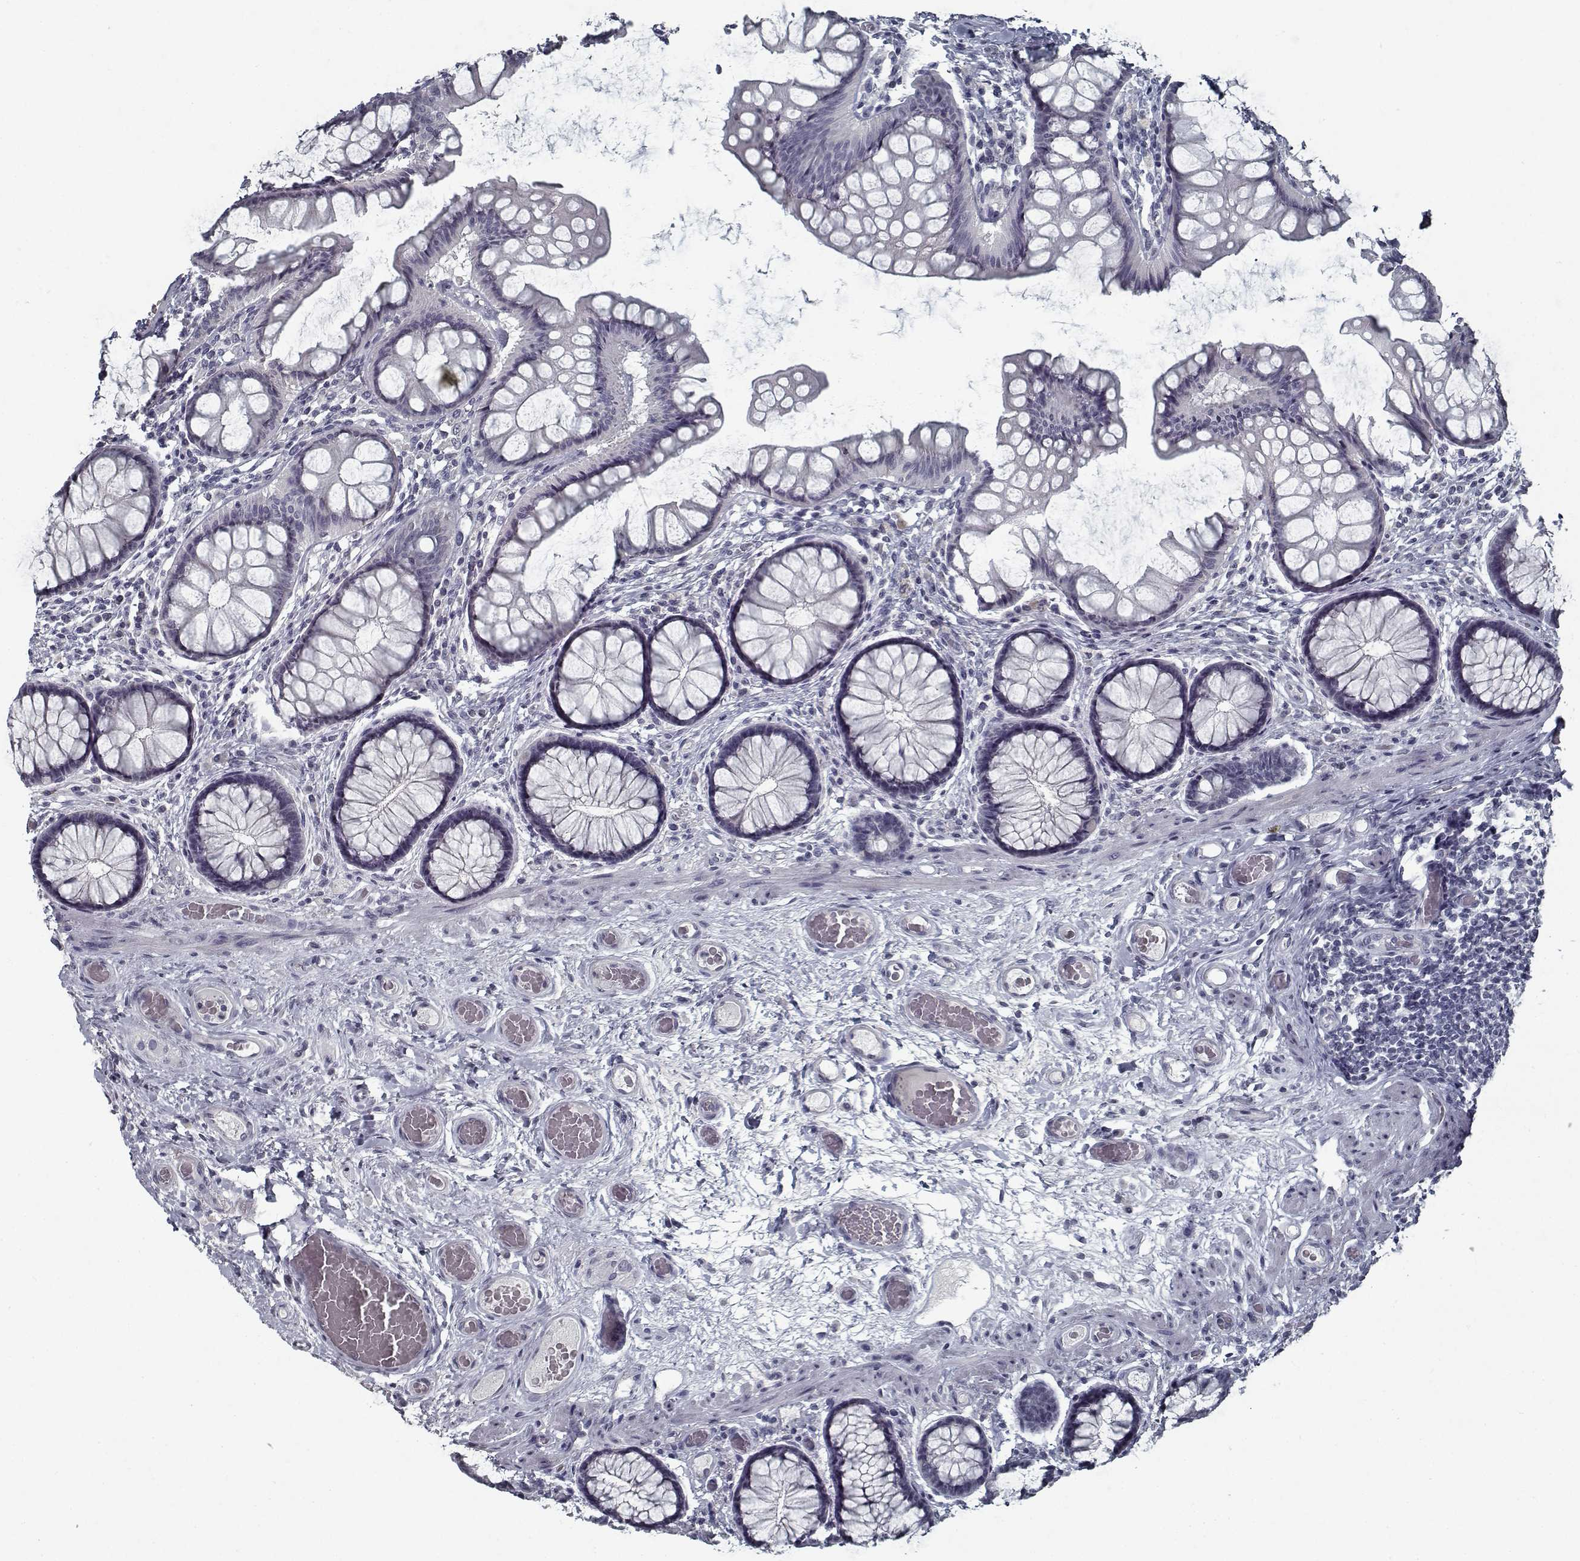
{"staining": {"intensity": "negative", "quantity": "none", "location": "none"}, "tissue": "colon", "cell_type": "Endothelial cells", "image_type": "normal", "snomed": [{"axis": "morphology", "description": "Normal tissue, NOS"}, {"axis": "topography", "description": "Colon"}], "caption": "This is a histopathology image of immunohistochemistry (IHC) staining of unremarkable colon, which shows no positivity in endothelial cells. (DAB immunohistochemistry with hematoxylin counter stain).", "gene": "GAD2", "patient": {"sex": "female", "age": 65}}